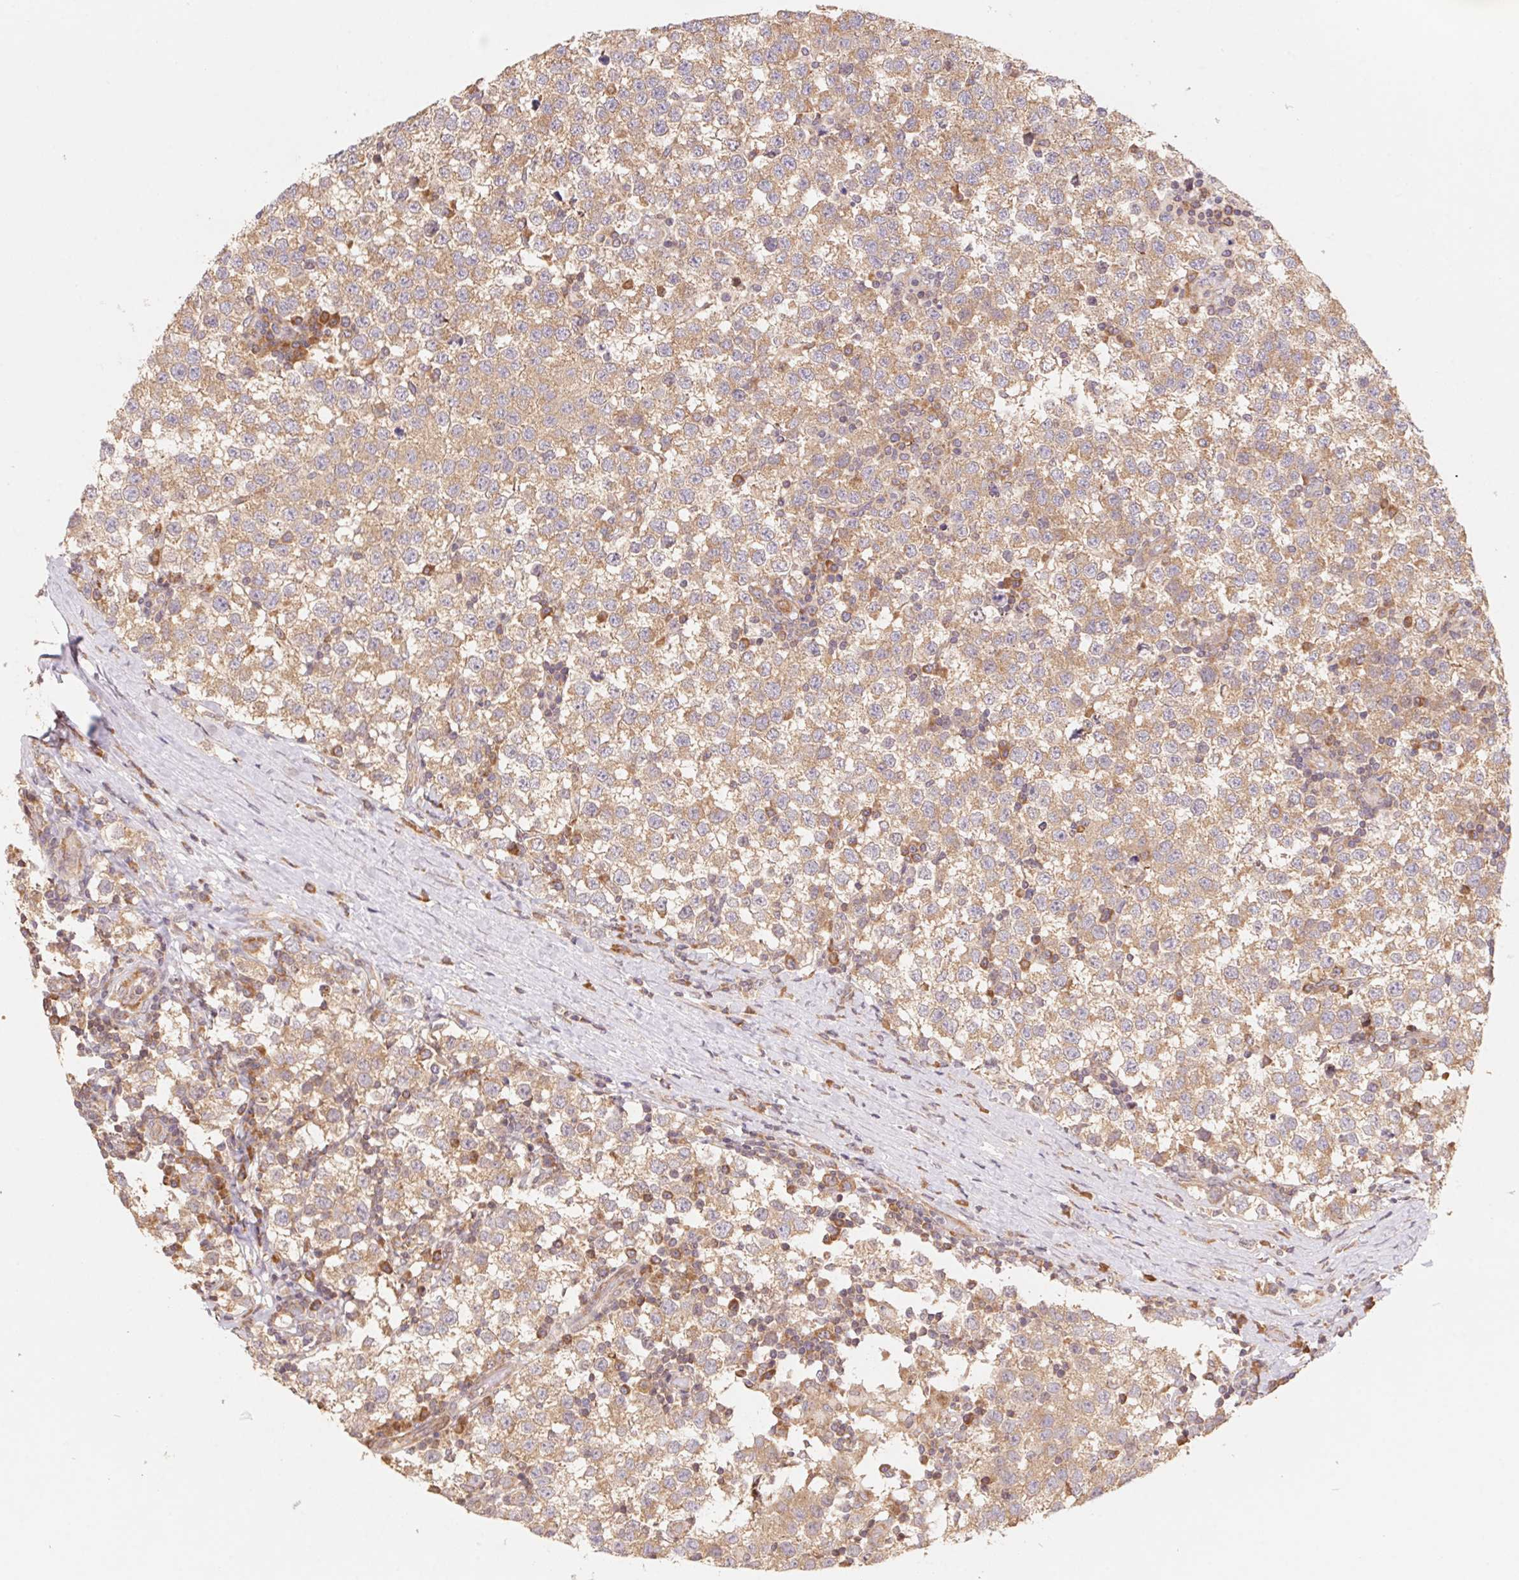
{"staining": {"intensity": "moderate", "quantity": ">75%", "location": "cytoplasmic/membranous"}, "tissue": "testis cancer", "cell_type": "Tumor cells", "image_type": "cancer", "snomed": [{"axis": "morphology", "description": "Seminoma, NOS"}, {"axis": "topography", "description": "Testis"}], "caption": "This is an image of IHC staining of seminoma (testis), which shows moderate positivity in the cytoplasmic/membranous of tumor cells.", "gene": "RPL27A", "patient": {"sex": "male", "age": 34}}